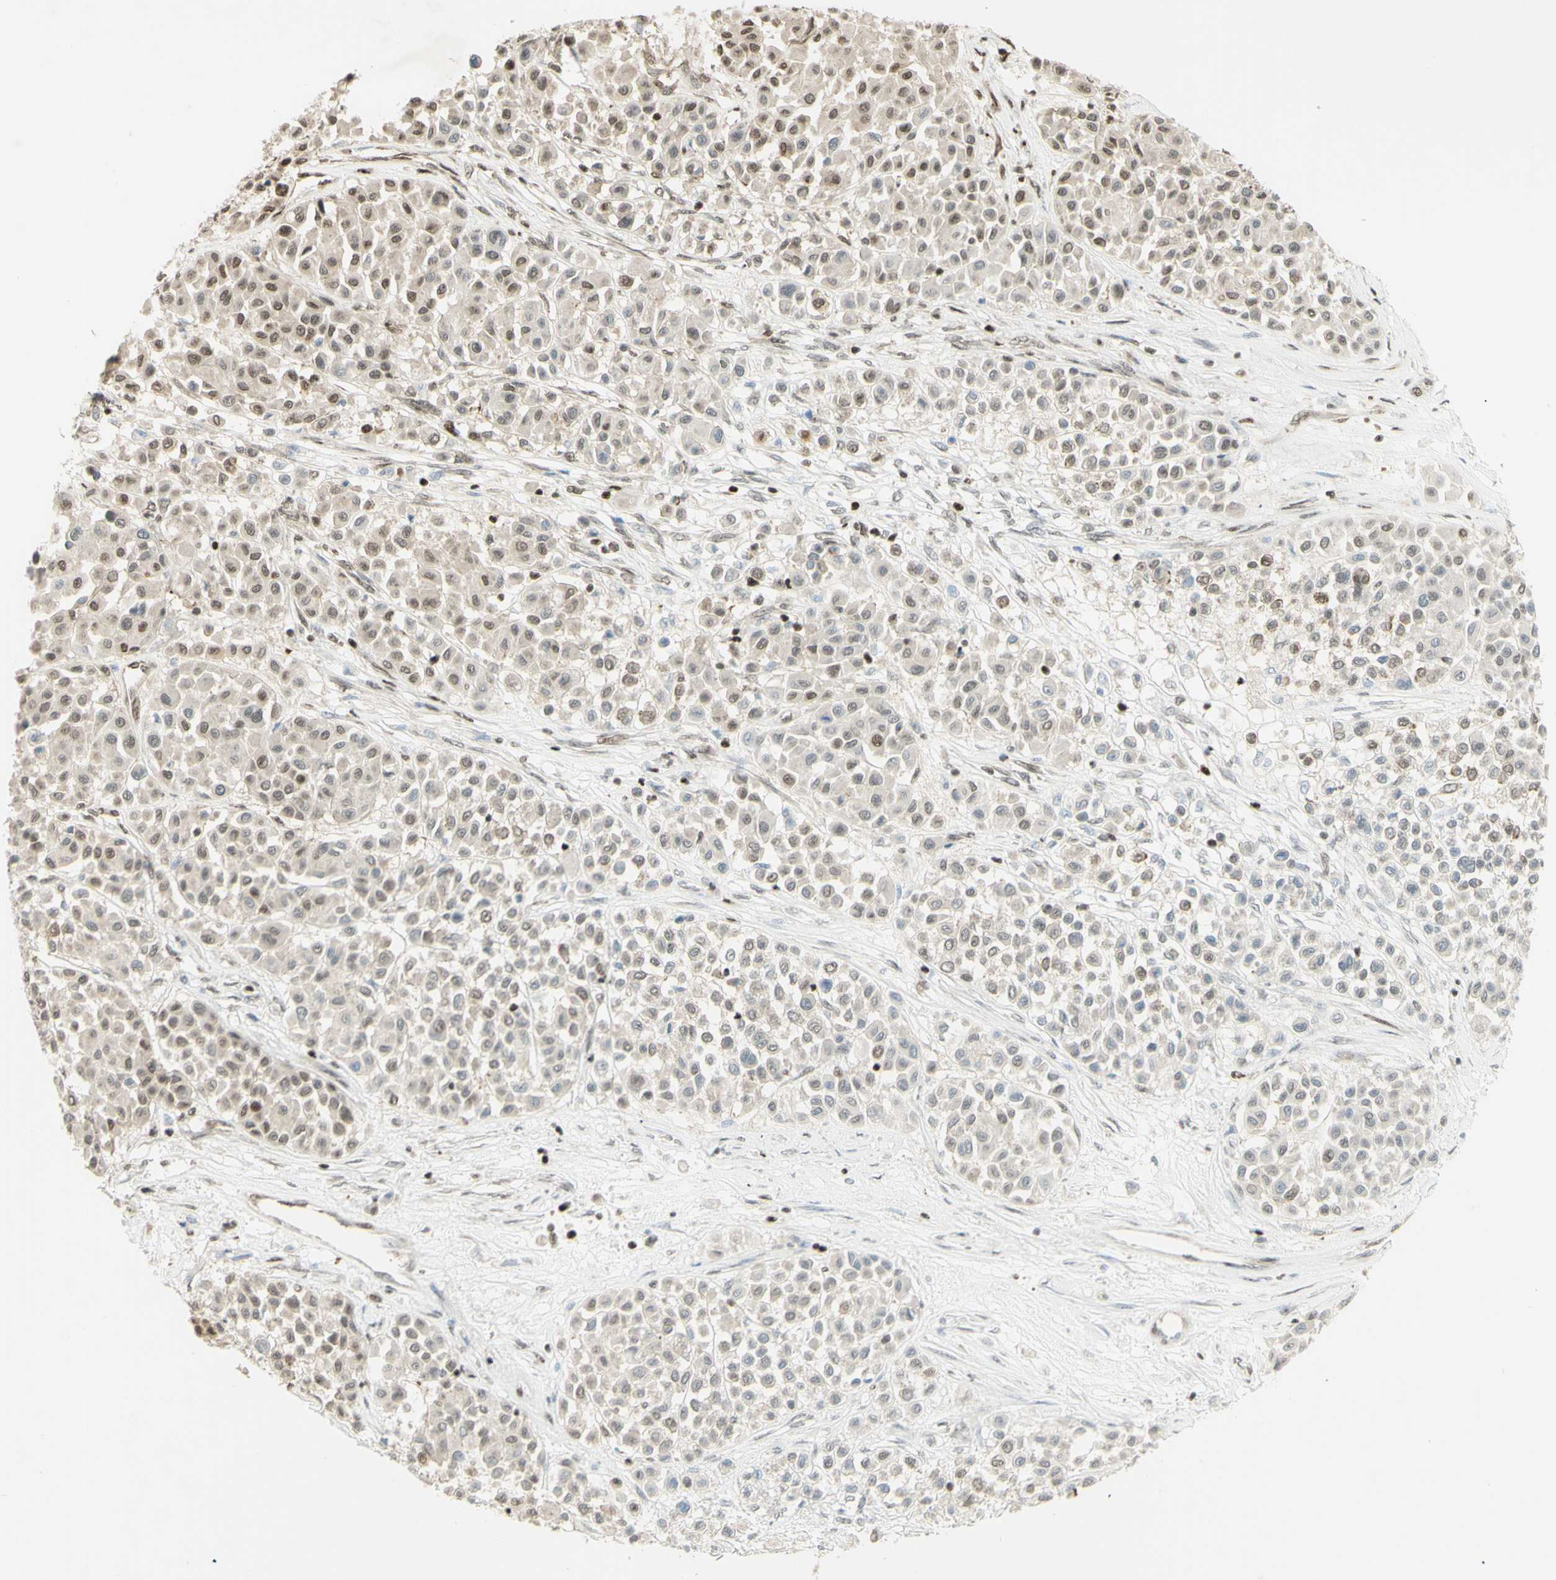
{"staining": {"intensity": "moderate", "quantity": "25%-75%", "location": "nuclear"}, "tissue": "melanoma", "cell_type": "Tumor cells", "image_type": "cancer", "snomed": [{"axis": "morphology", "description": "Malignant melanoma, Metastatic site"}, {"axis": "topography", "description": "Soft tissue"}], "caption": "This photomicrograph reveals IHC staining of human melanoma, with medium moderate nuclear positivity in approximately 25%-75% of tumor cells.", "gene": "ZMYM6", "patient": {"sex": "male", "age": 41}}